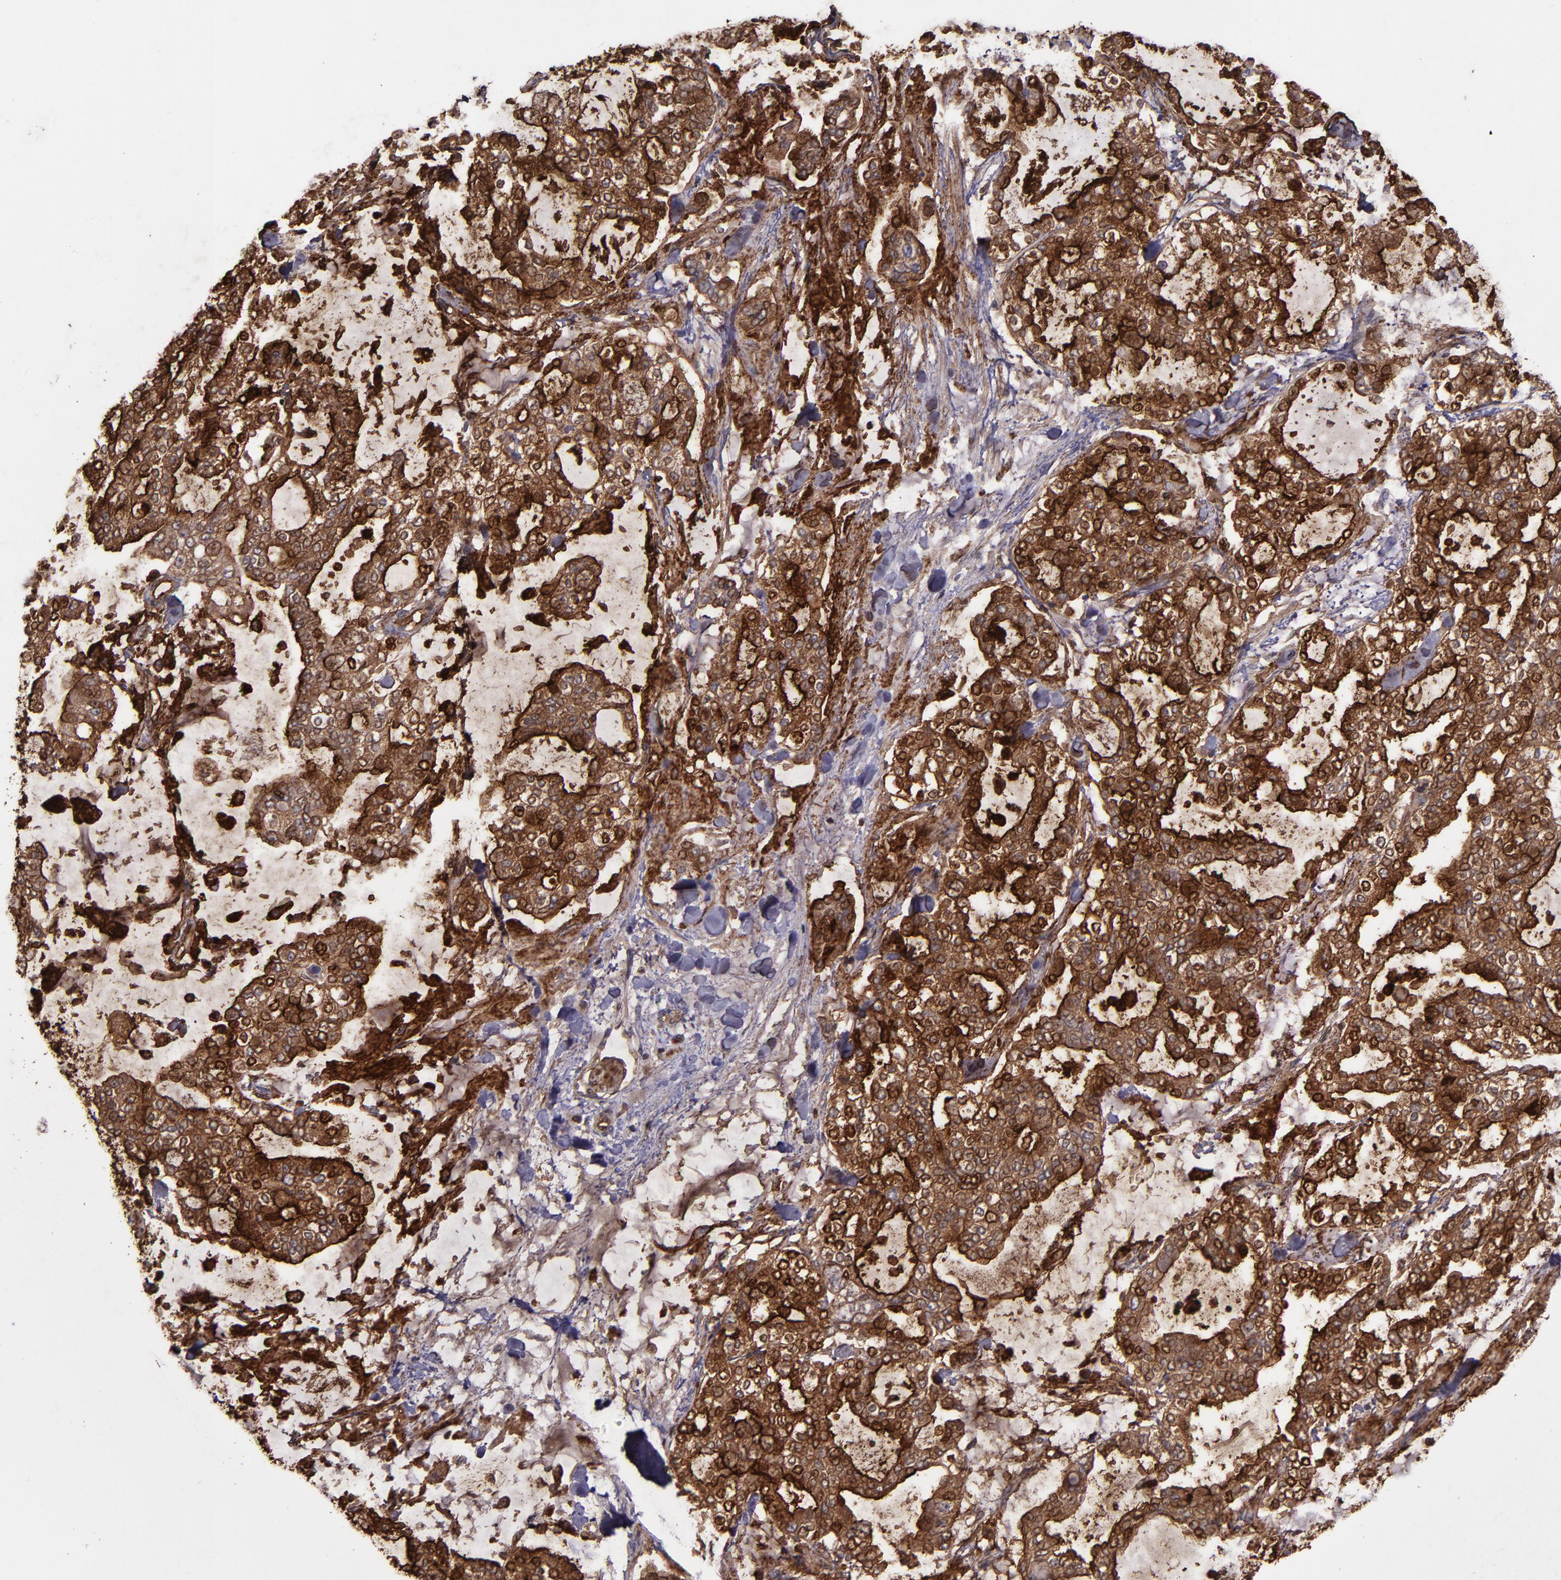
{"staining": {"intensity": "strong", "quantity": ">75%", "location": "cytoplasmic/membranous"}, "tissue": "stomach cancer", "cell_type": "Tumor cells", "image_type": "cancer", "snomed": [{"axis": "morphology", "description": "Normal tissue, NOS"}, {"axis": "morphology", "description": "Adenocarcinoma, NOS"}, {"axis": "topography", "description": "Stomach, upper"}, {"axis": "topography", "description": "Stomach"}], "caption": "Protein staining displays strong cytoplasmic/membranous staining in about >75% of tumor cells in stomach cancer (adenocarcinoma).", "gene": "MFGE8", "patient": {"sex": "male", "age": 76}}